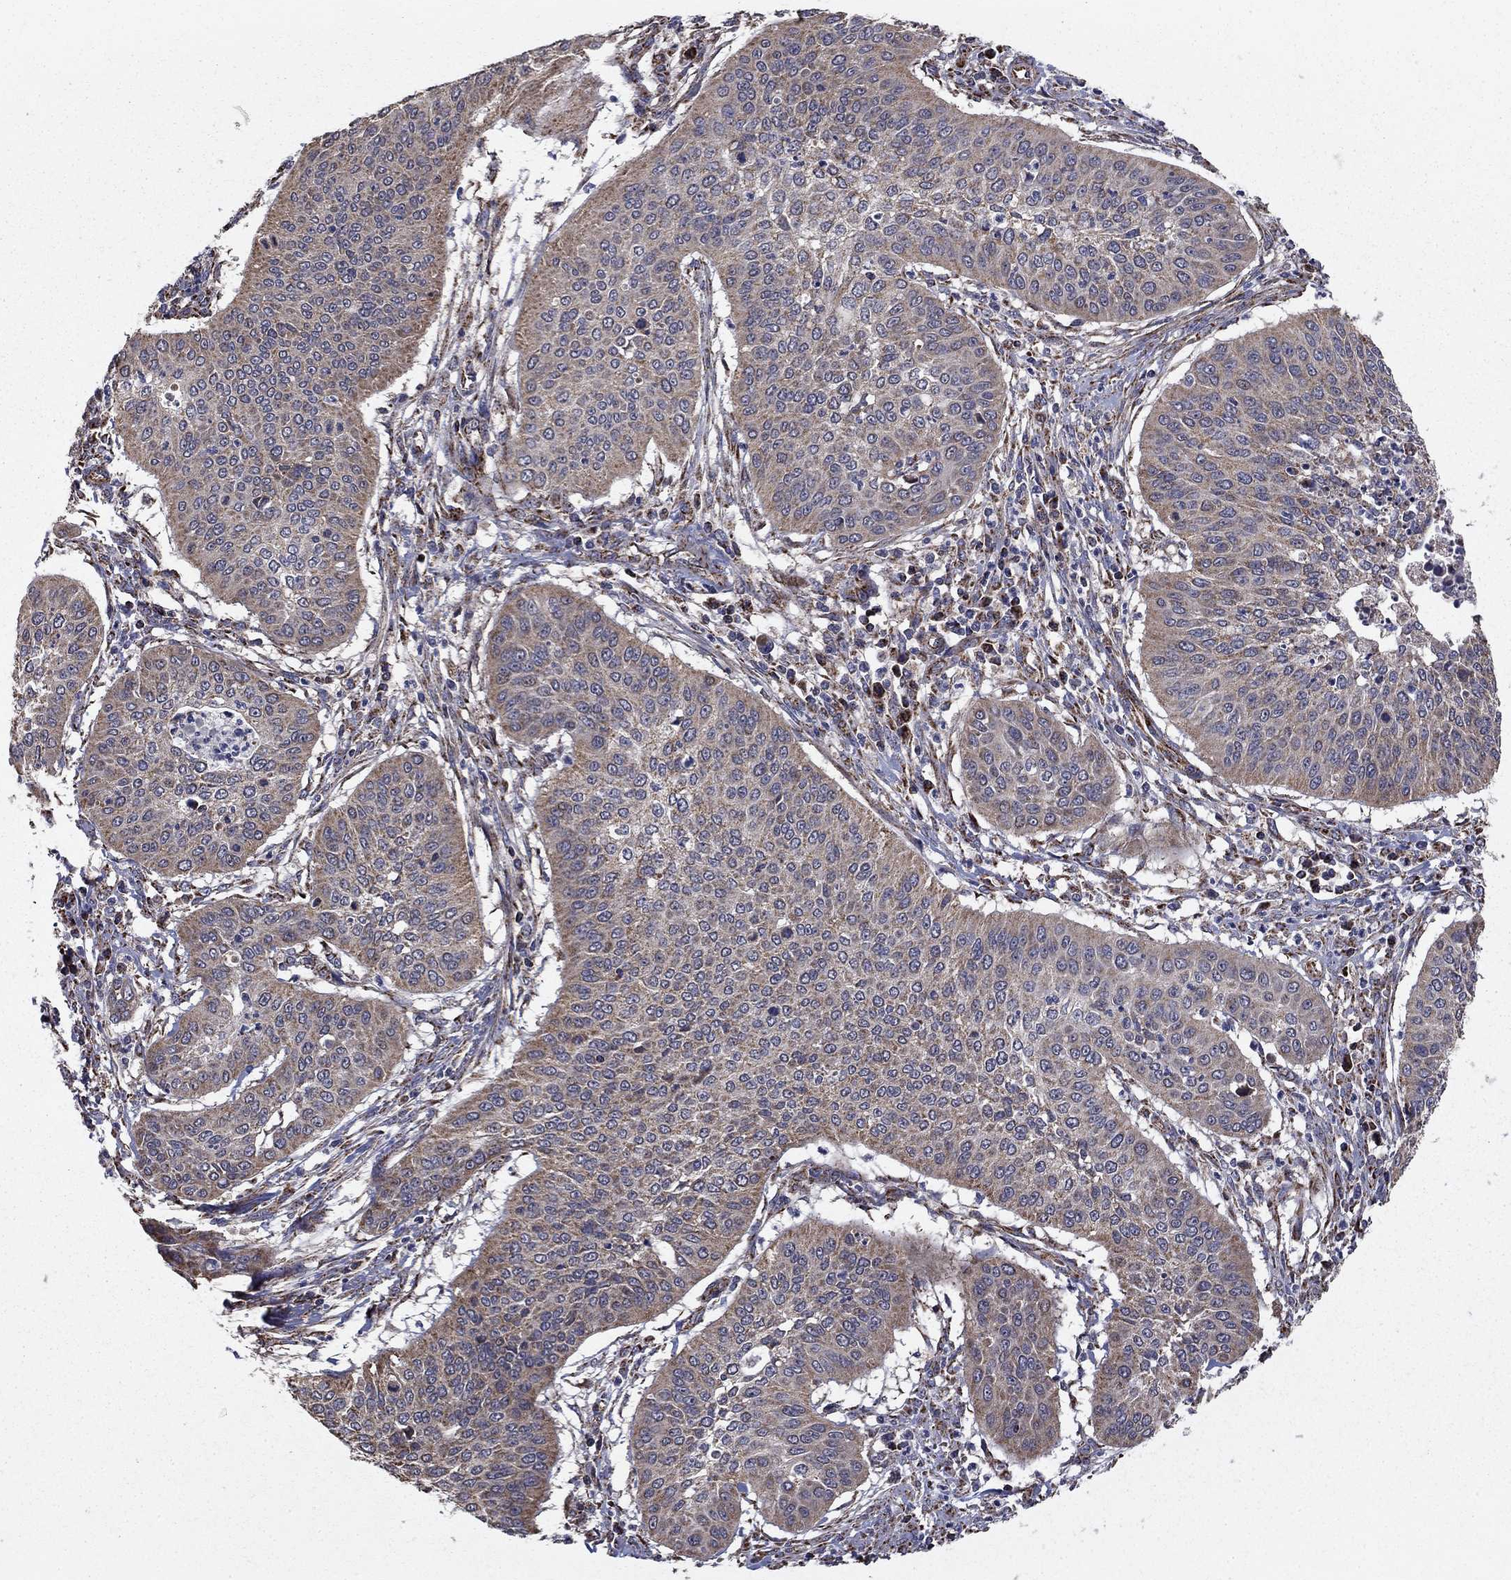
{"staining": {"intensity": "weak", "quantity": "25%-75%", "location": "cytoplasmic/membranous"}, "tissue": "cervical cancer", "cell_type": "Tumor cells", "image_type": "cancer", "snomed": [{"axis": "morphology", "description": "Normal tissue, NOS"}, {"axis": "morphology", "description": "Squamous cell carcinoma, NOS"}, {"axis": "topography", "description": "Cervix"}], "caption": "This is a histology image of immunohistochemistry staining of cervical cancer, which shows weak positivity in the cytoplasmic/membranous of tumor cells.", "gene": "NDUFS8", "patient": {"sex": "female", "age": 39}}